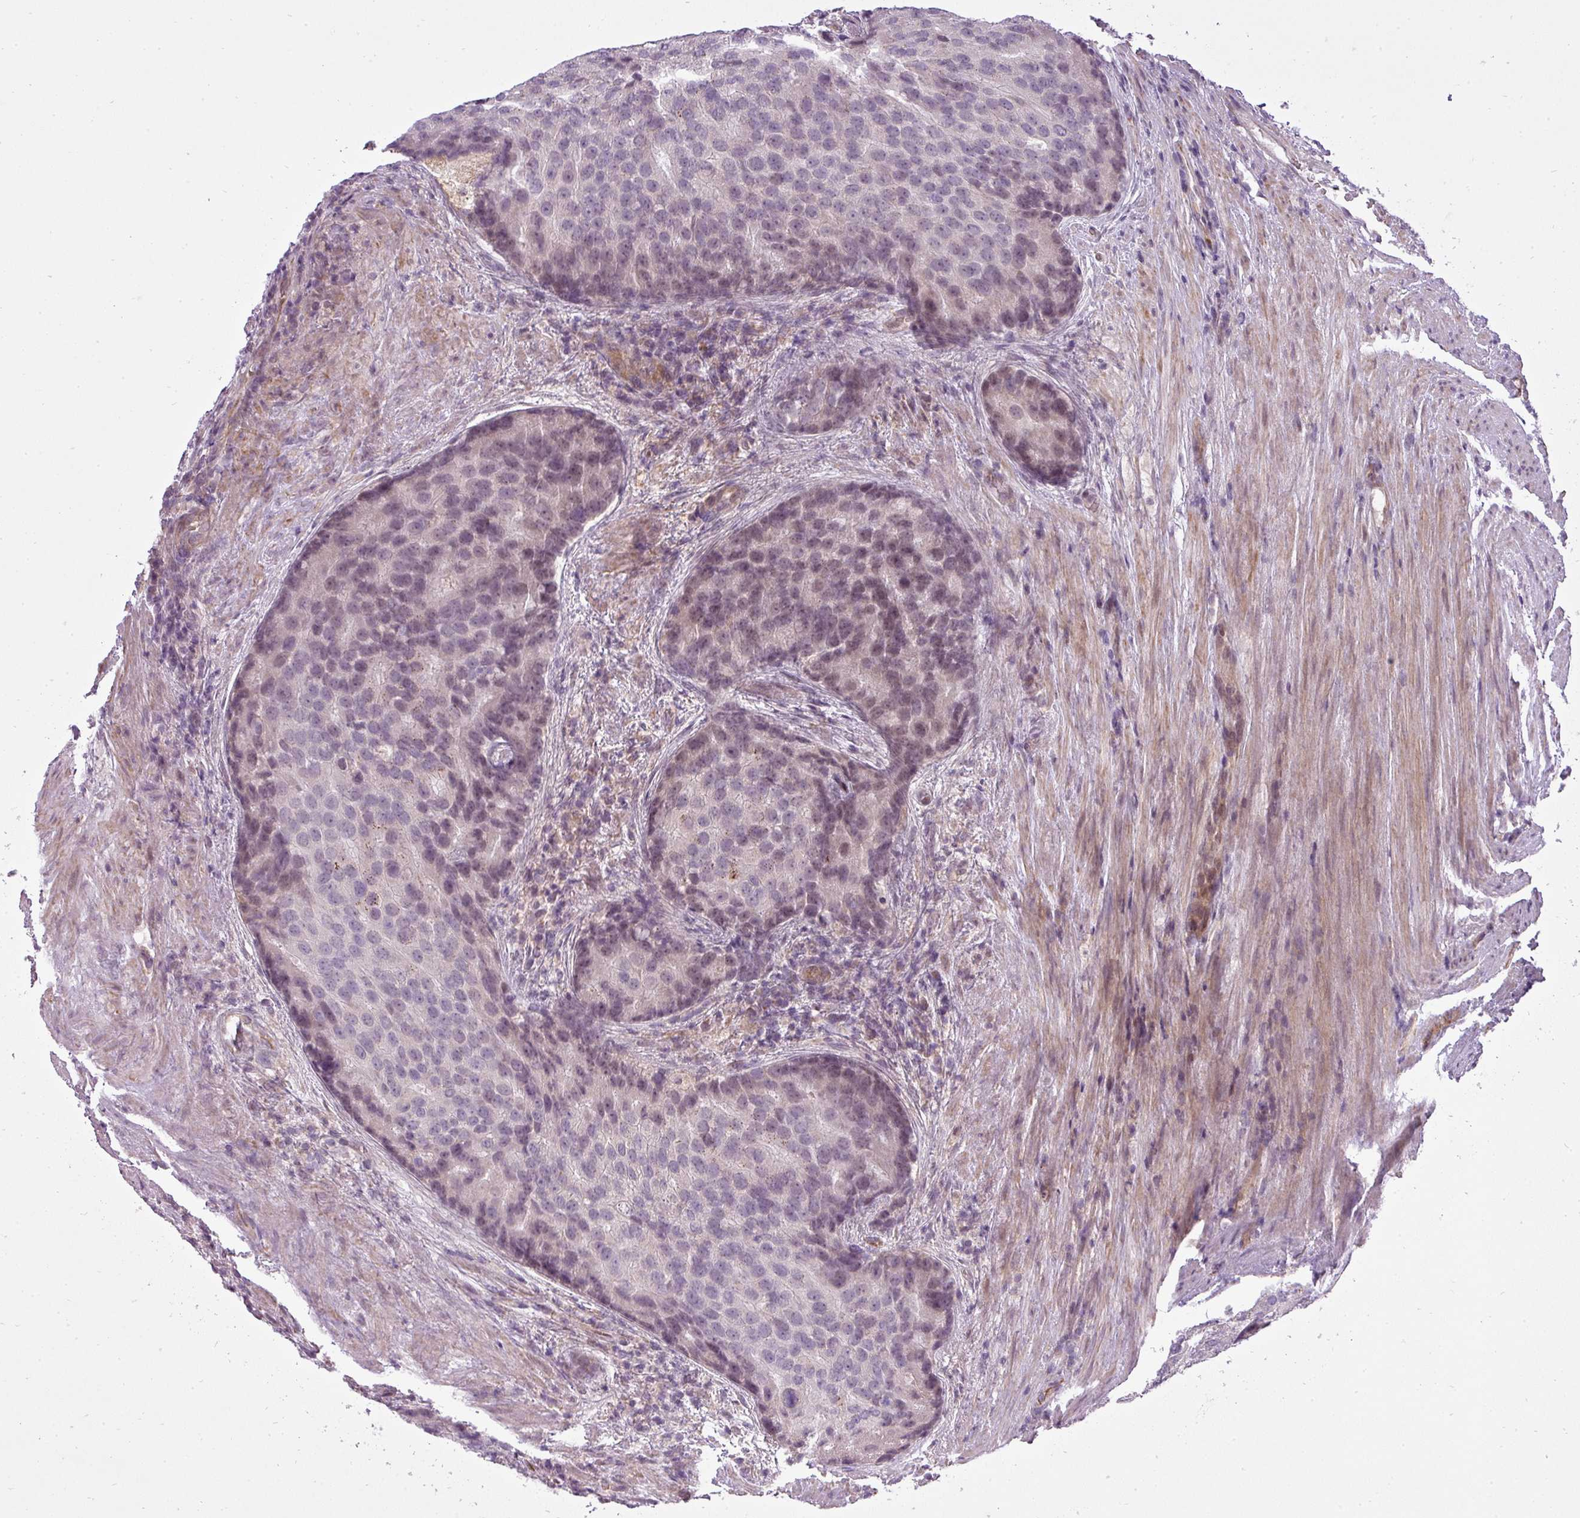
{"staining": {"intensity": "weak", "quantity": "<25%", "location": "nuclear"}, "tissue": "prostate cancer", "cell_type": "Tumor cells", "image_type": "cancer", "snomed": [{"axis": "morphology", "description": "Adenocarcinoma, High grade"}, {"axis": "topography", "description": "Prostate"}], "caption": "Tumor cells show no significant protein staining in prostate cancer.", "gene": "PDRG1", "patient": {"sex": "male", "age": 62}}